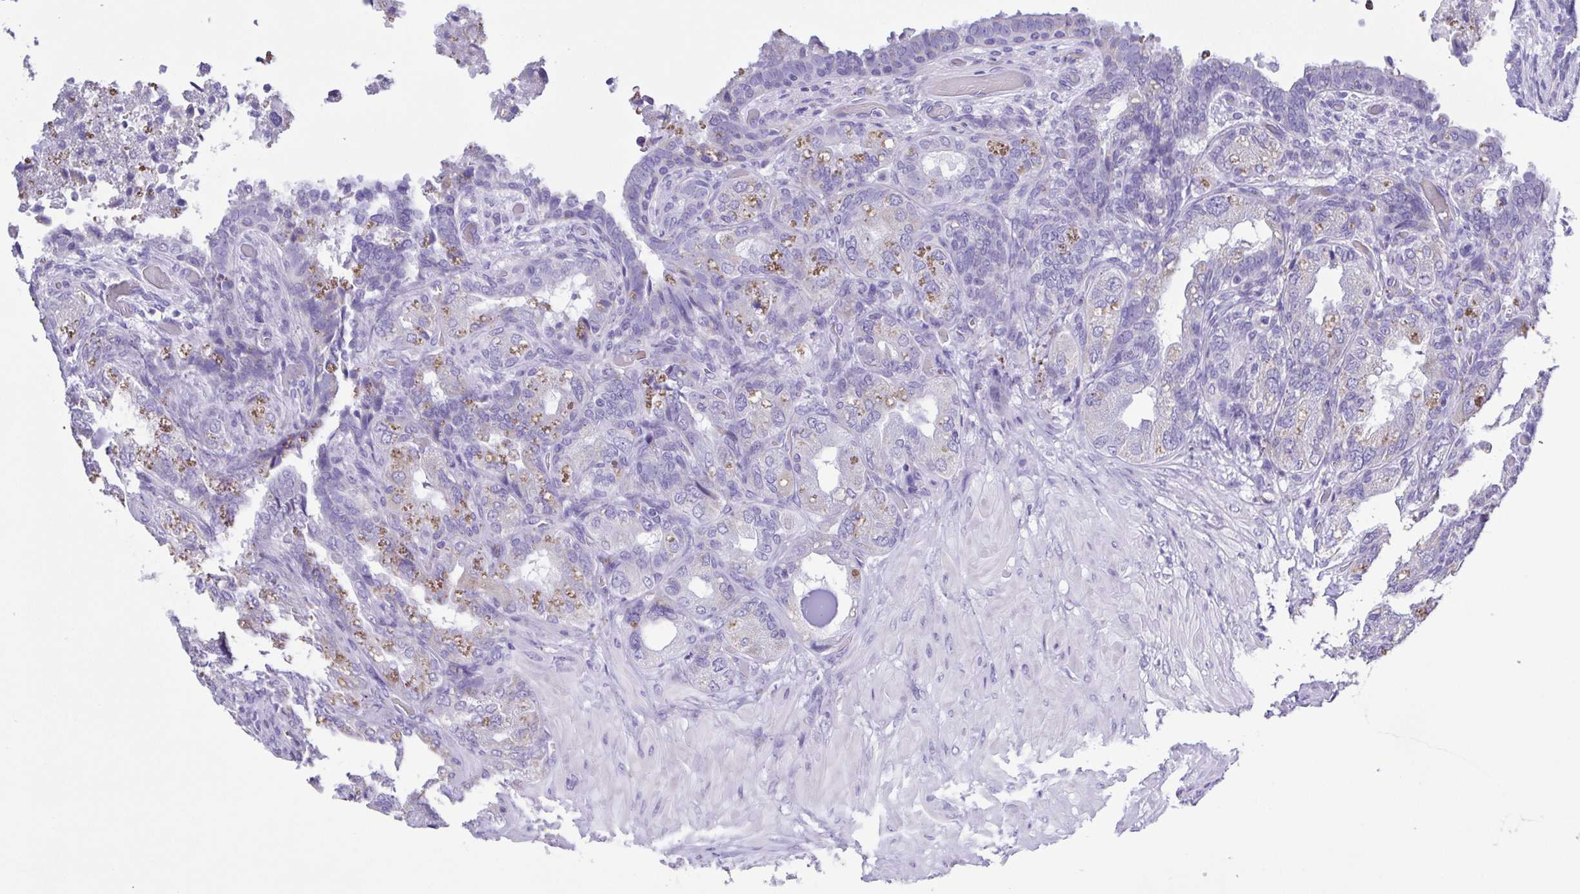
{"staining": {"intensity": "negative", "quantity": "none", "location": "none"}, "tissue": "seminal vesicle", "cell_type": "Glandular cells", "image_type": "normal", "snomed": [{"axis": "morphology", "description": "Normal tissue, NOS"}, {"axis": "topography", "description": "Seminal veicle"}], "caption": "A histopathology image of seminal vesicle stained for a protein reveals no brown staining in glandular cells. (IHC, brightfield microscopy, high magnification).", "gene": "CD72", "patient": {"sex": "male", "age": 57}}